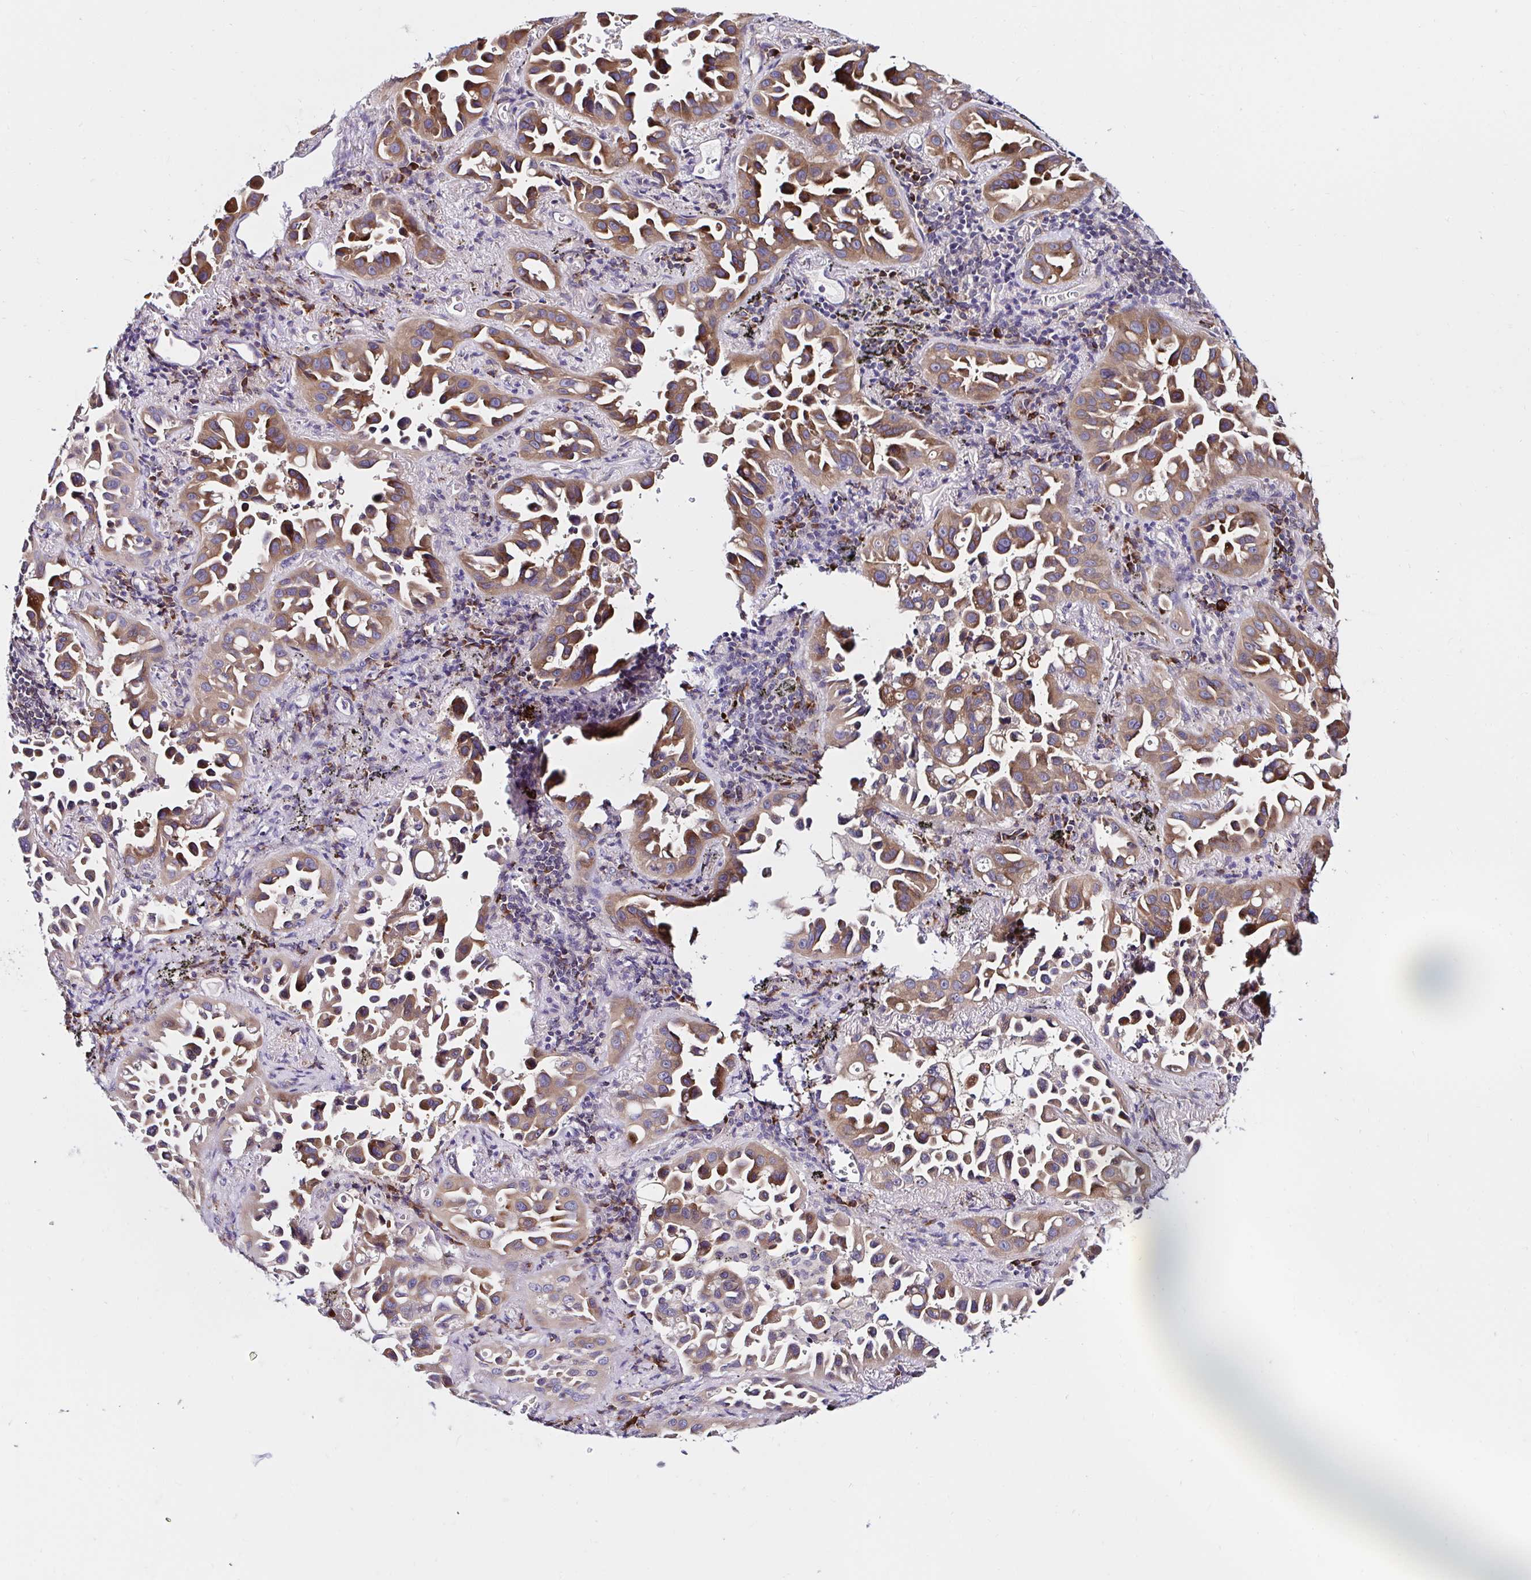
{"staining": {"intensity": "moderate", "quantity": ">75%", "location": "cytoplasmic/membranous"}, "tissue": "lung cancer", "cell_type": "Tumor cells", "image_type": "cancer", "snomed": [{"axis": "morphology", "description": "Adenocarcinoma, NOS"}, {"axis": "topography", "description": "Lung"}], "caption": "High-magnification brightfield microscopy of lung cancer (adenocarcinoma) stained with DAB (brown) and counterstained with hematoxylin (blue). tumor cells exhibit moderate cytoplasmic/membranous expression is appreciated in about>75% of cells.", "gene": "VSIG2", "patient": {"sex": "male", "age": 68}}